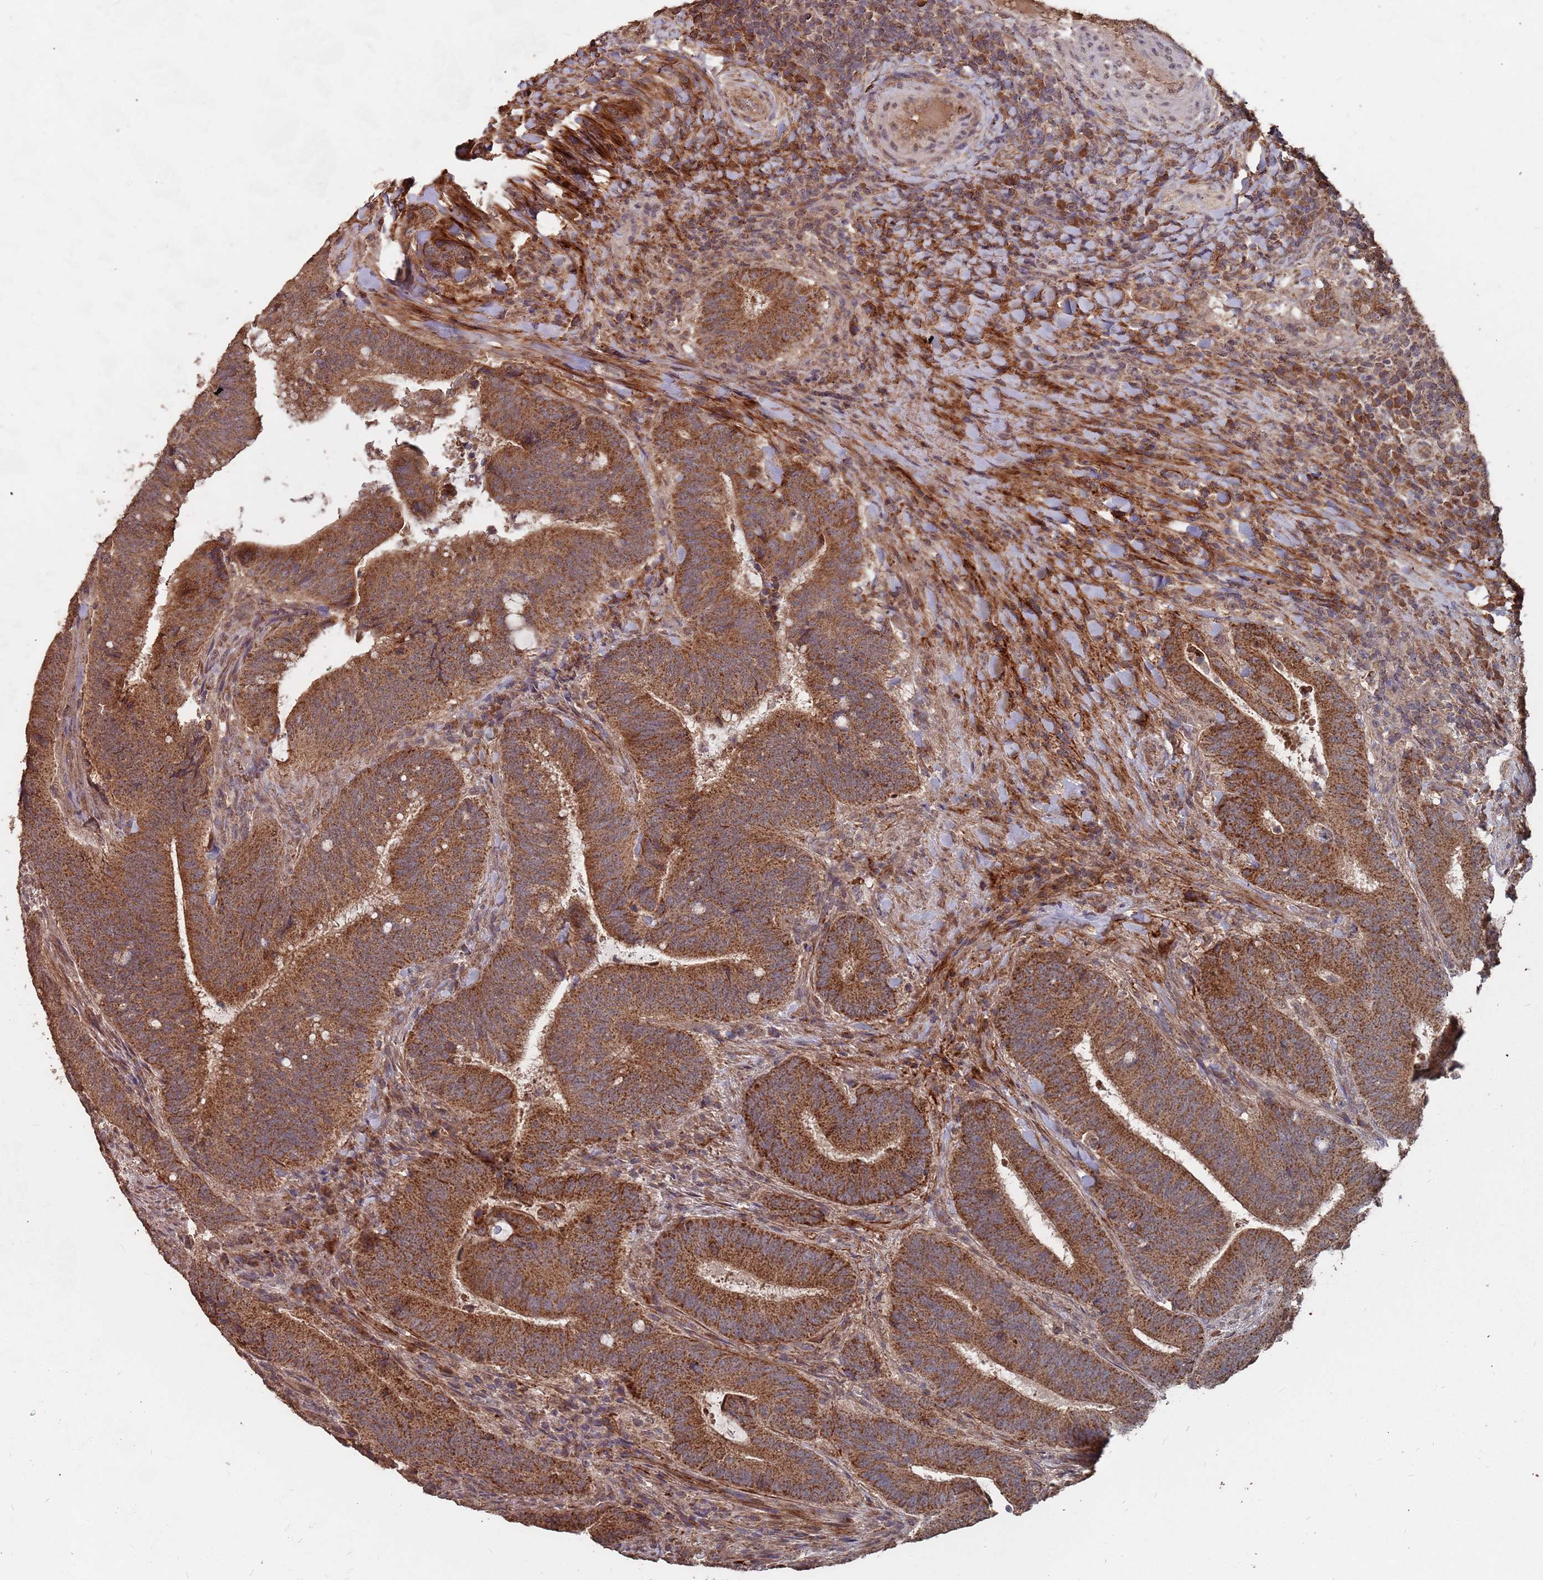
{"staining": {"intensity": "strong", "quantity": ">75%", "location": "cytoplasmic/membranous"}, "tissue": "colorectal cancer", "cell_type": "Tumor cells", "image_type": "cancer", "snomed": [{"axis": "morphology", "description": "Adenocarcinoma, NOS"}, {"axis": "topography", "description": "Colon"}], "caption": "Strong cytoplasmic/membranous protein positivity is identified in about >75% of tumor cells in adenocarcinoma (colorectal). Using DAB (3,3'-diaminobenzidine) (brown) and hematoxylin (blue) stains, captured at high magnification using brightfield microscopy.", "gene": "PRORP", "patient": {"sex": "female", "age": 43}}